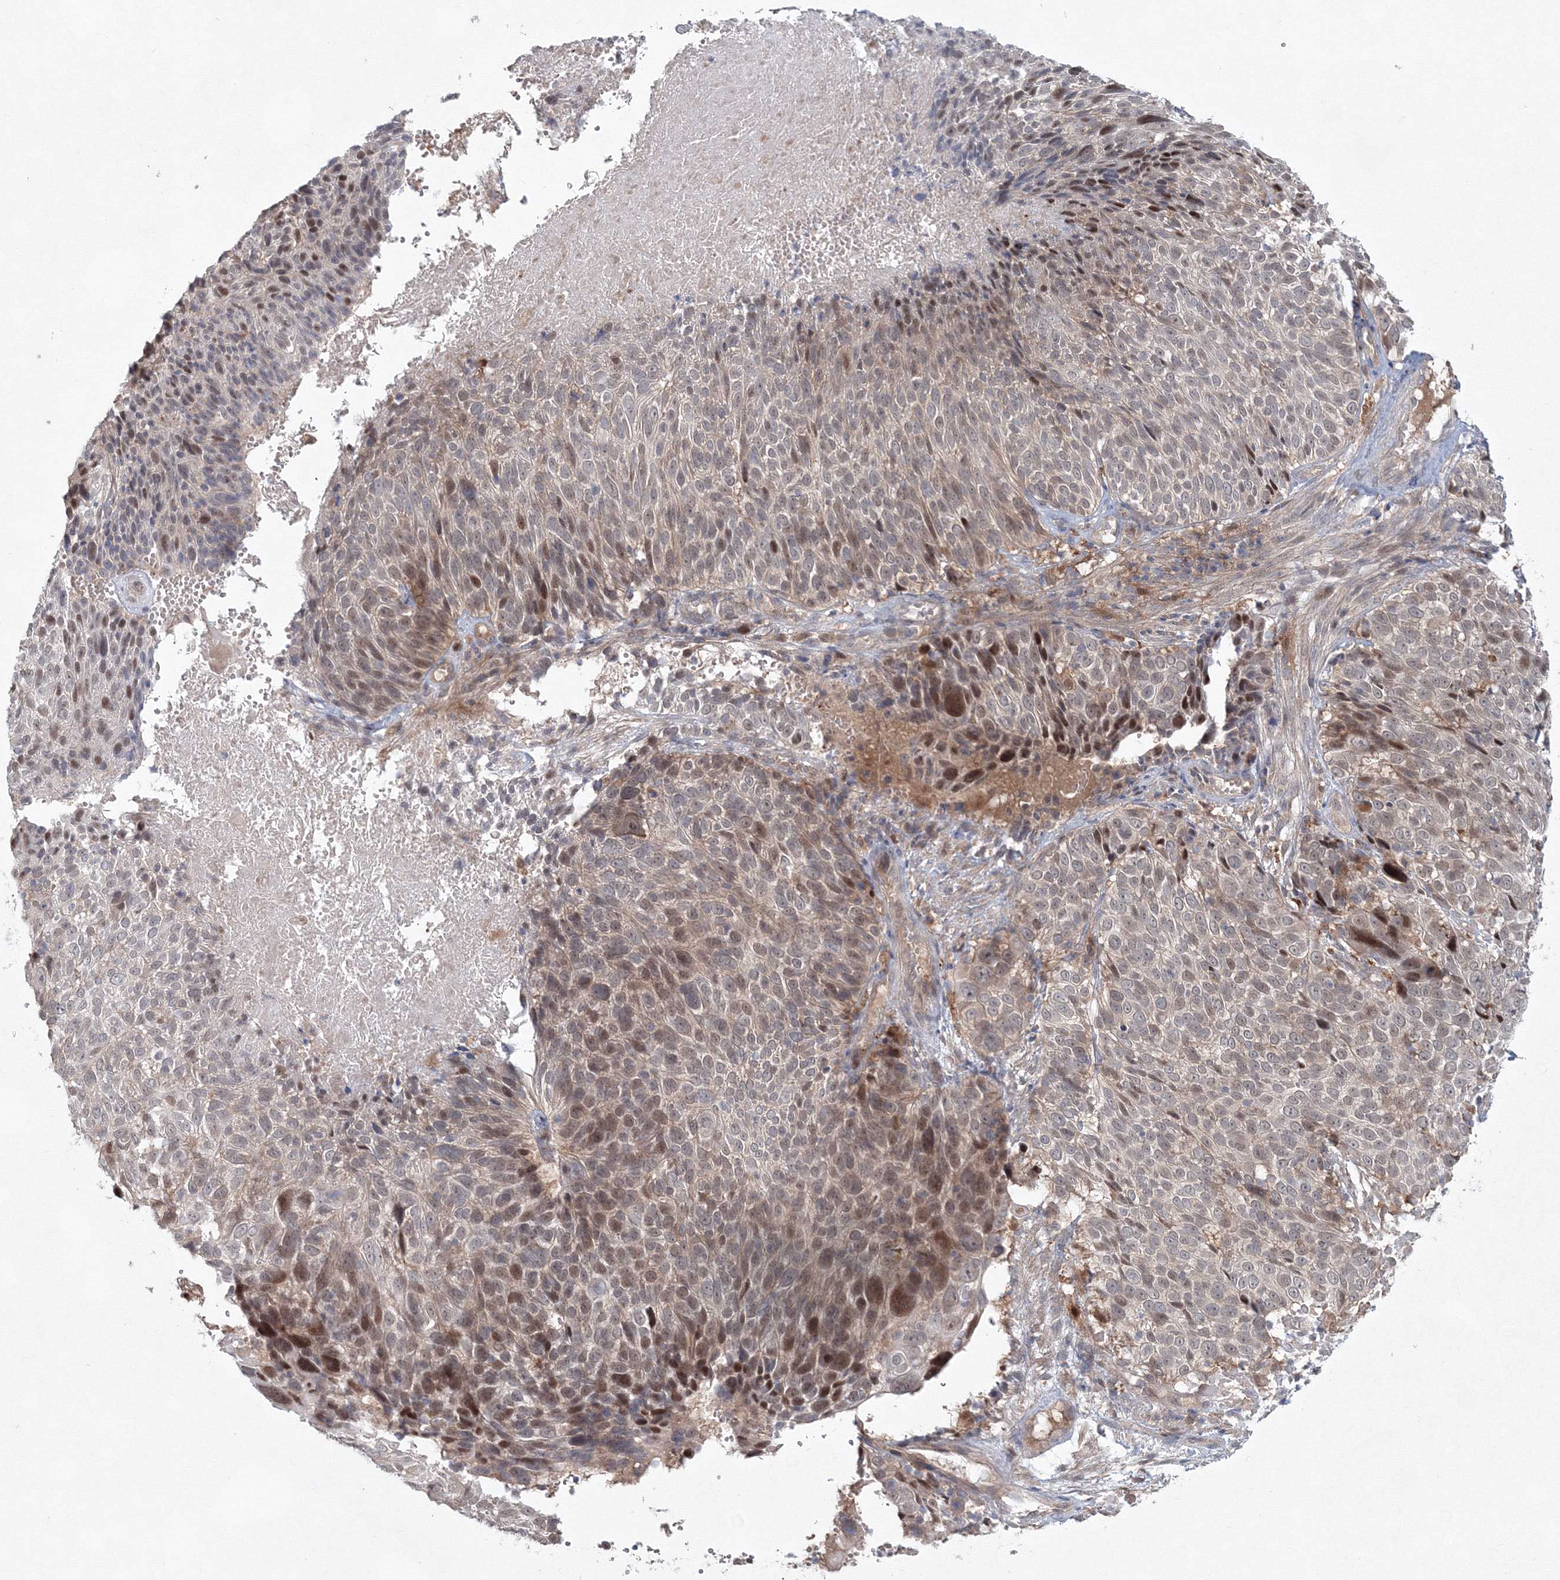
{"staining": {"intensity": "moderate", "quantity": "<25%", "location": "nuclear"}, "tissue": "cervical cancer", "cell_type": "Tumor cells", "image_type": "cancer", "snomed": [{"axis": "morphology", "description": "Squamous cell carcinoma, NOS"}, {"axis": "topography", "description": "Cervix"}], "caption": "Squamous cell carcinoma (cervical) stained with a protein marker exhibits moderate staining in tumor cells.", "gene": "MKRN2", "patient": {"sex": "female", "age": 74}}